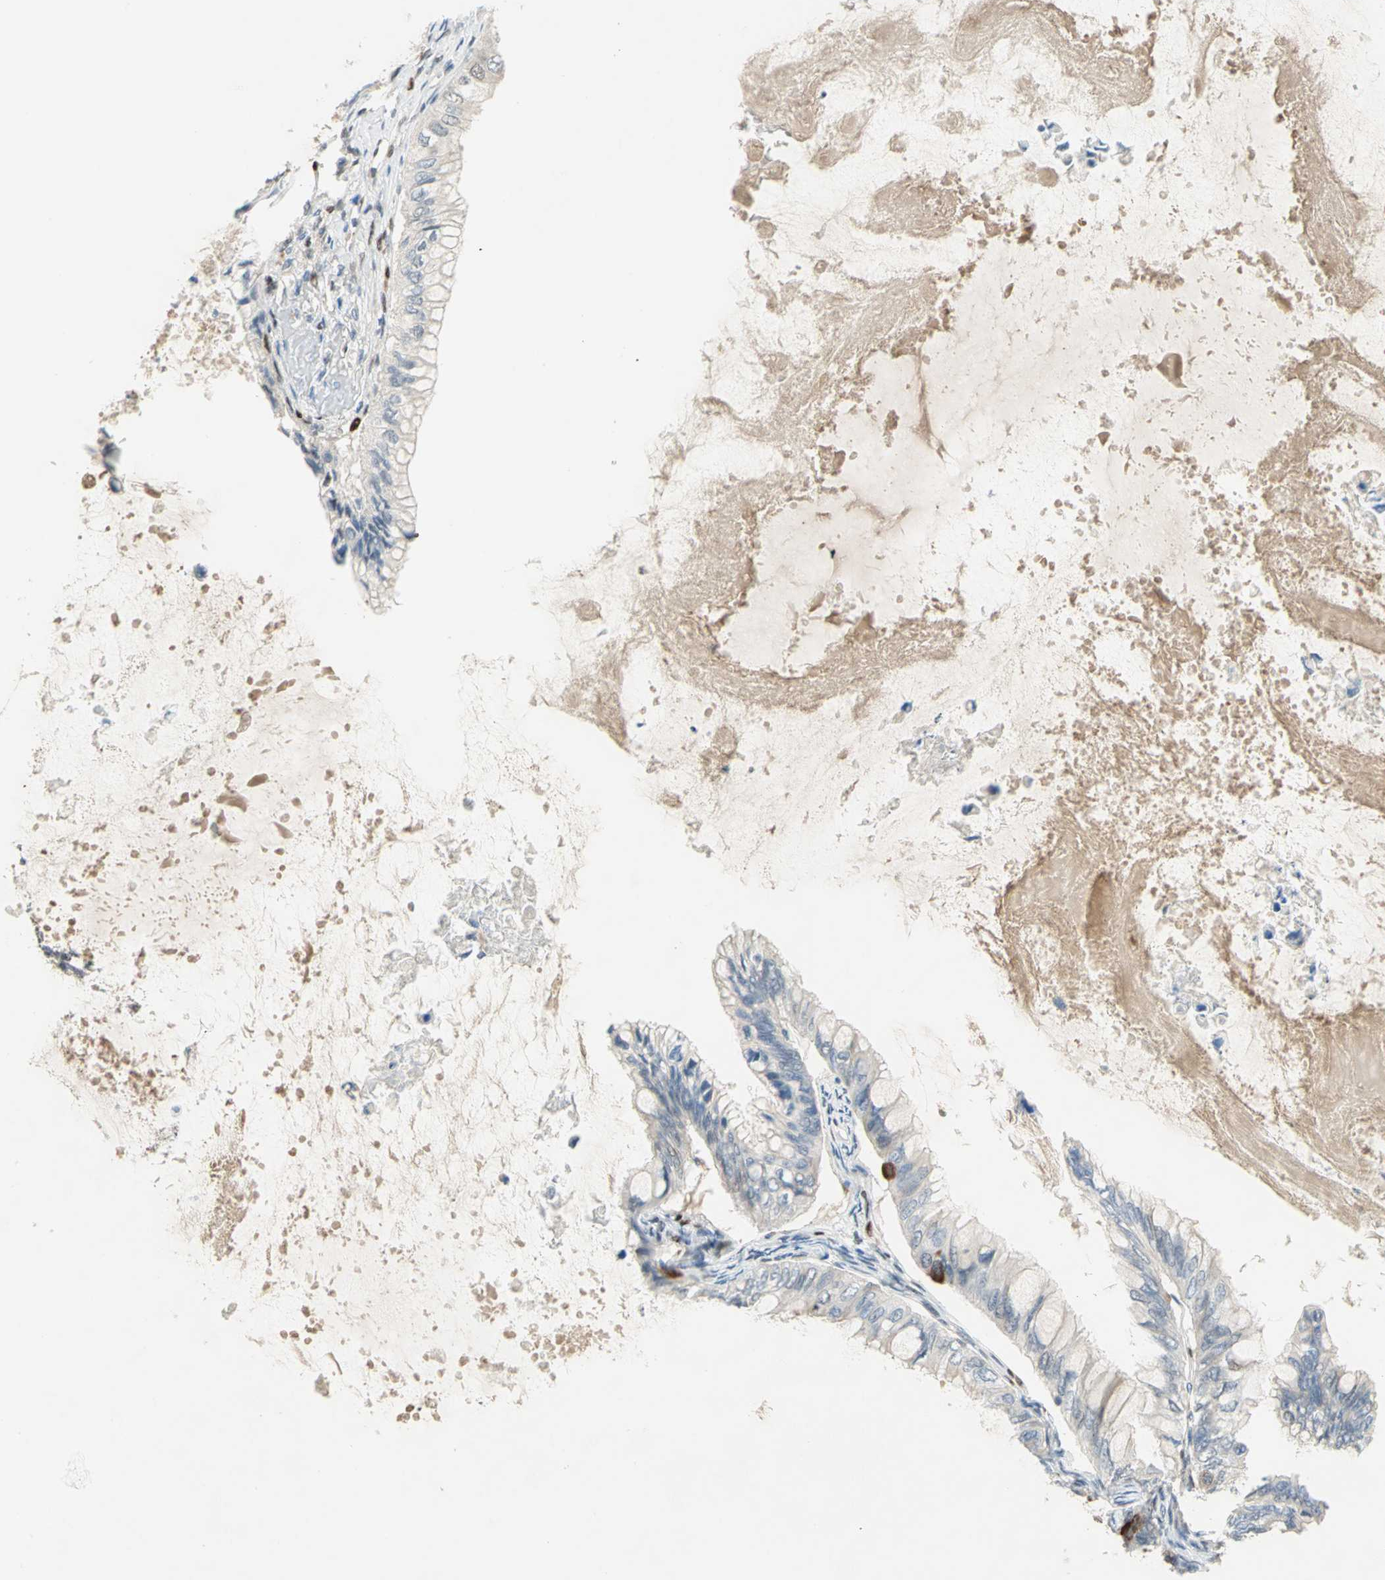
{"staining": {"intensity": "weak", "quantity": "25%-75%", "location": "cytoplasmic/membranous"}, "tissue": "ovarian cancer", "cell_type": "Tumor cells", "image_type": "cancer", "snomed": [{"axis": "morphology", "description": "Cystadenocarcinoma, mucinous, NOS"}, {"axis": "topography", "description": "Ovary"}], "caption": "Ovarian mucinous cystadenocarcinoma was stained to show a protein in brown. There is low levels of weak cytoplasmic/membranous expression in about 25%-75% of tumor cells.", "gene": "RBFOX2", "patient": {"sex": "female", "age": 80}}